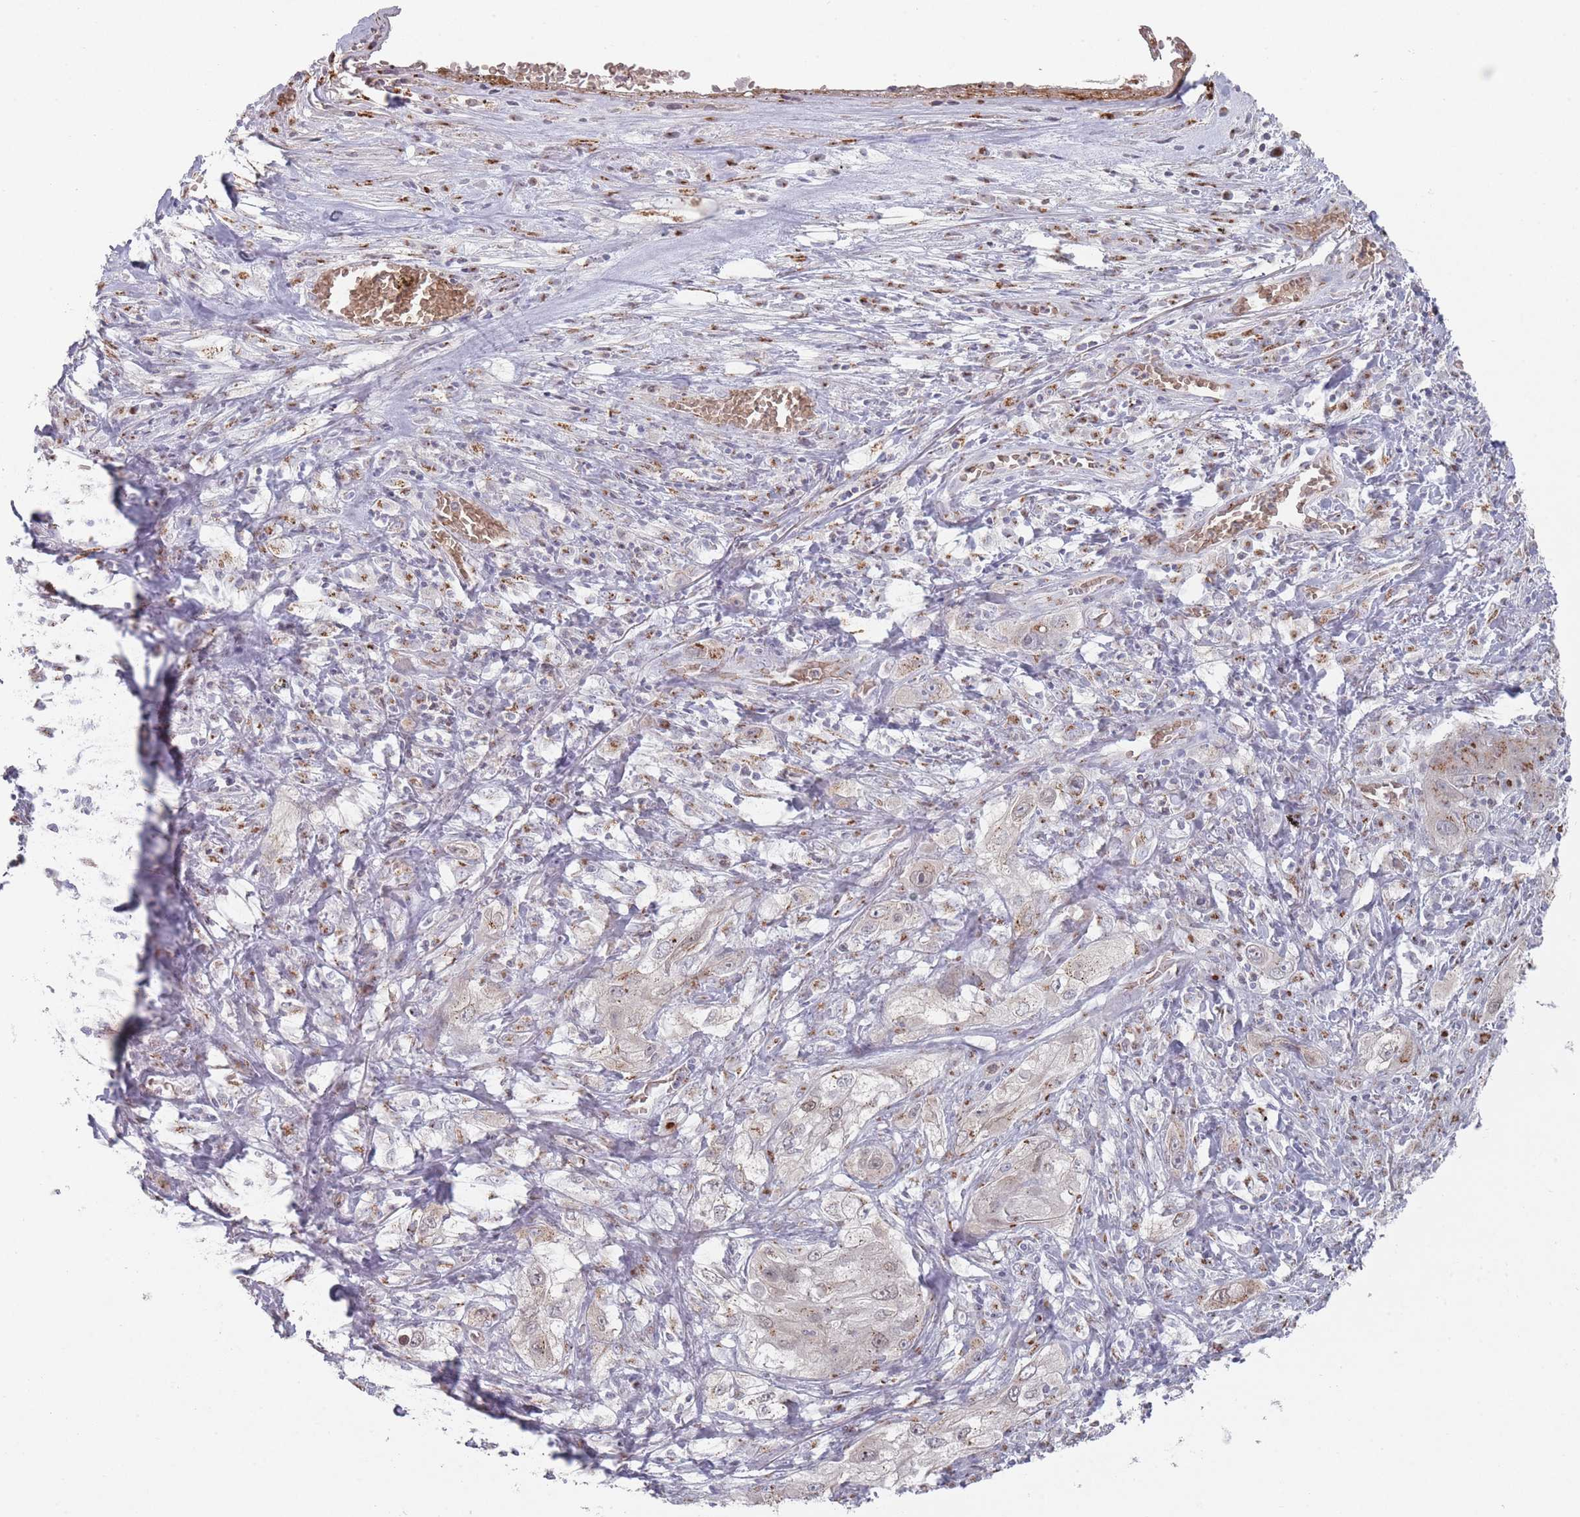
{"staining": {"intensity": "moderate", "quantity": "<25%", "location": "cytoplasmic/membranous"}, "tissue": "lung cancer", "cell_type": "Tumor cells", "image_type": "cancer", "snomed": [{"axis": "morphology", "description": "Squamous cell carcinoma, NOS"}, {"axis": "topography", "description": "Lung"}], "caption": "Approximately <25% of tumor cells in lung squamous cell carcinoma reveal moderate cytoplasmic/membranous protein expression as visualized by brown immunohistochemical staining.", "gene": "MAN1B1", "patient": {"sex": "female", "age": 69}}